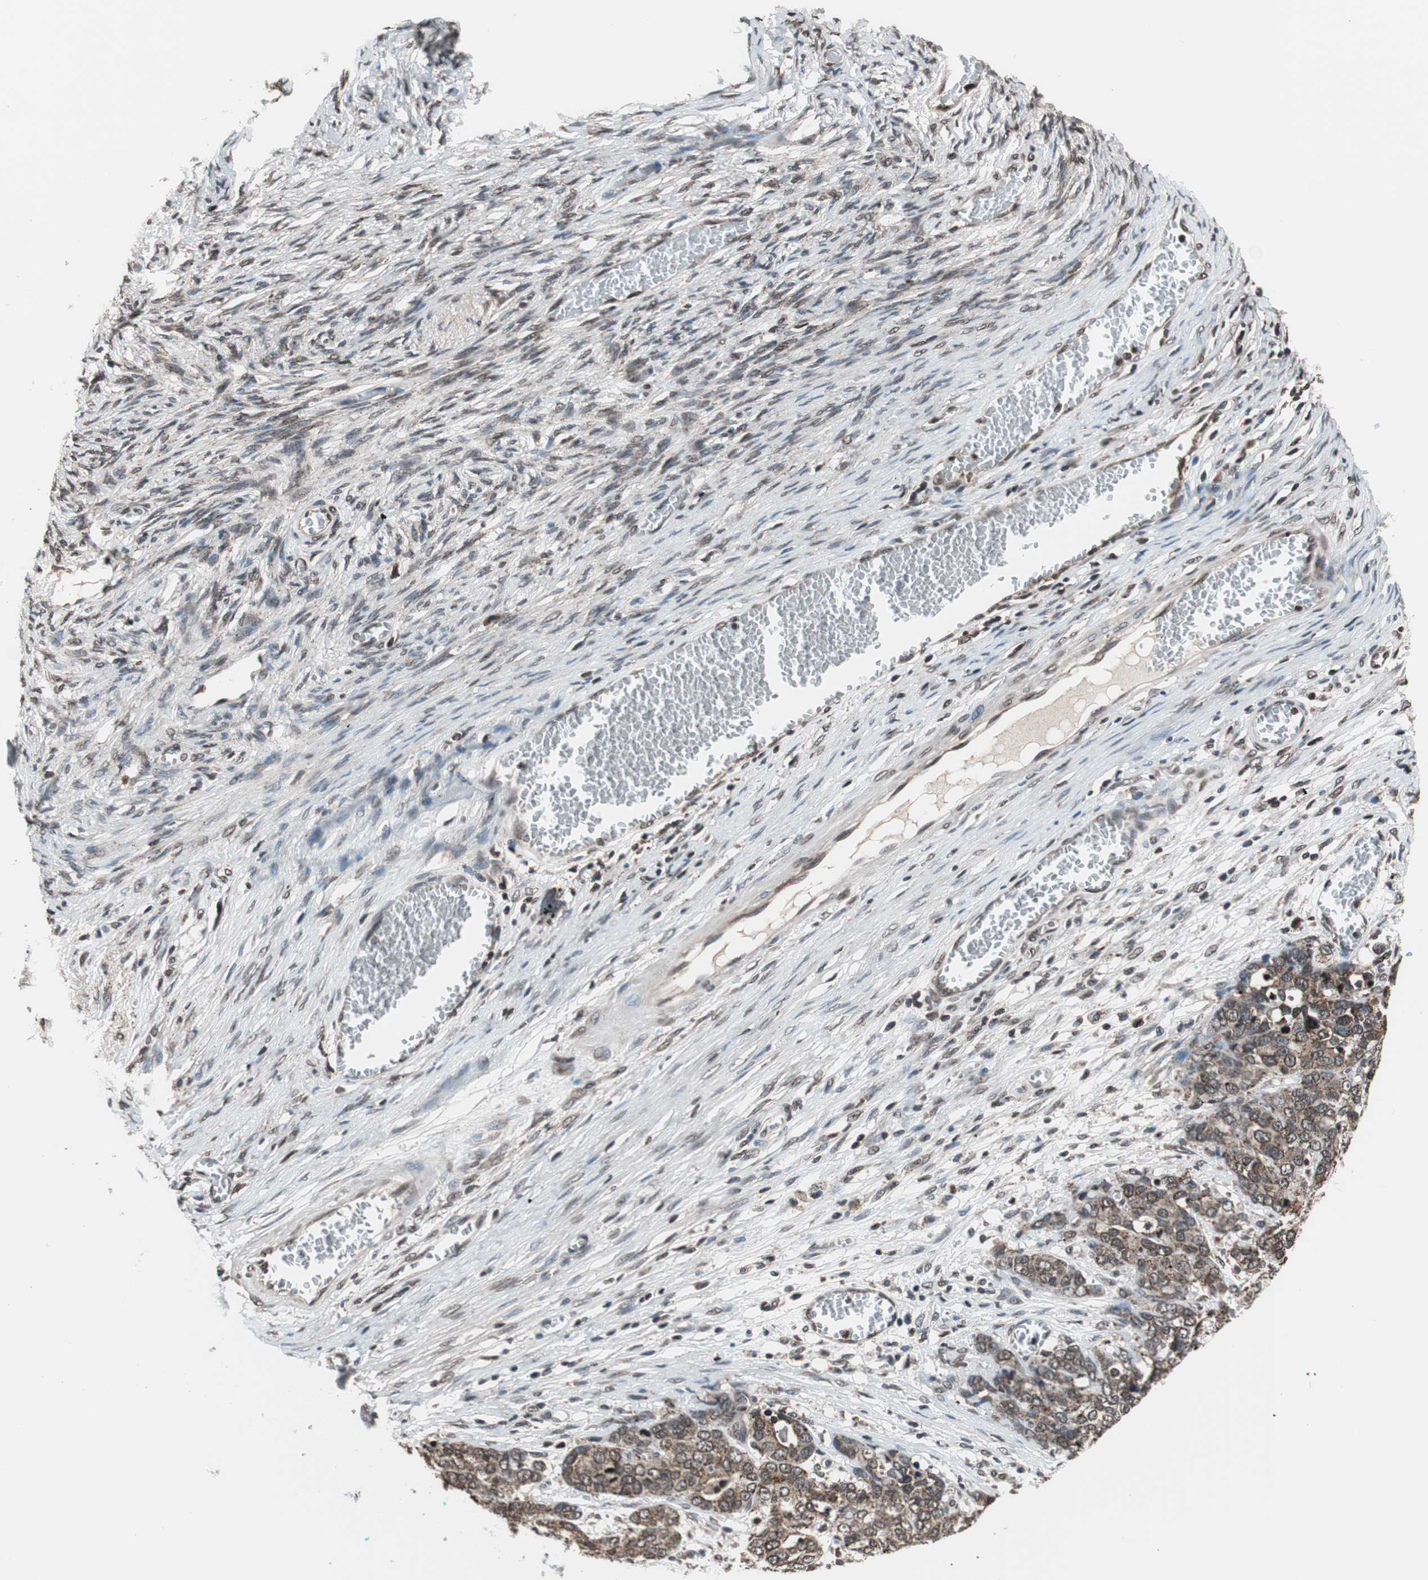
{"staining": {"intensity": "weak", "quantity": ">75%", "location": "cytoplasmic/membranous"}, "tissue": "ovarian cancer", "cell_type": "Tumor cells", "image_type": "cancer", "snomed": [{"axis": "morphology", "description": "Cystadenocarcinoma, serous, NOS"}, {"axis": "topography", "description": "Ovary"}], "caption": "IHC image of ovarian cancer (serous cystadenocarcinoma) stained for a protein (brown), which demonstrates low levels of weak cytoplasmic/membranous staining in approximately >75% of tumor cells.", "gene": "RFC1", "patient": {"sex": "female", "age": 44}}